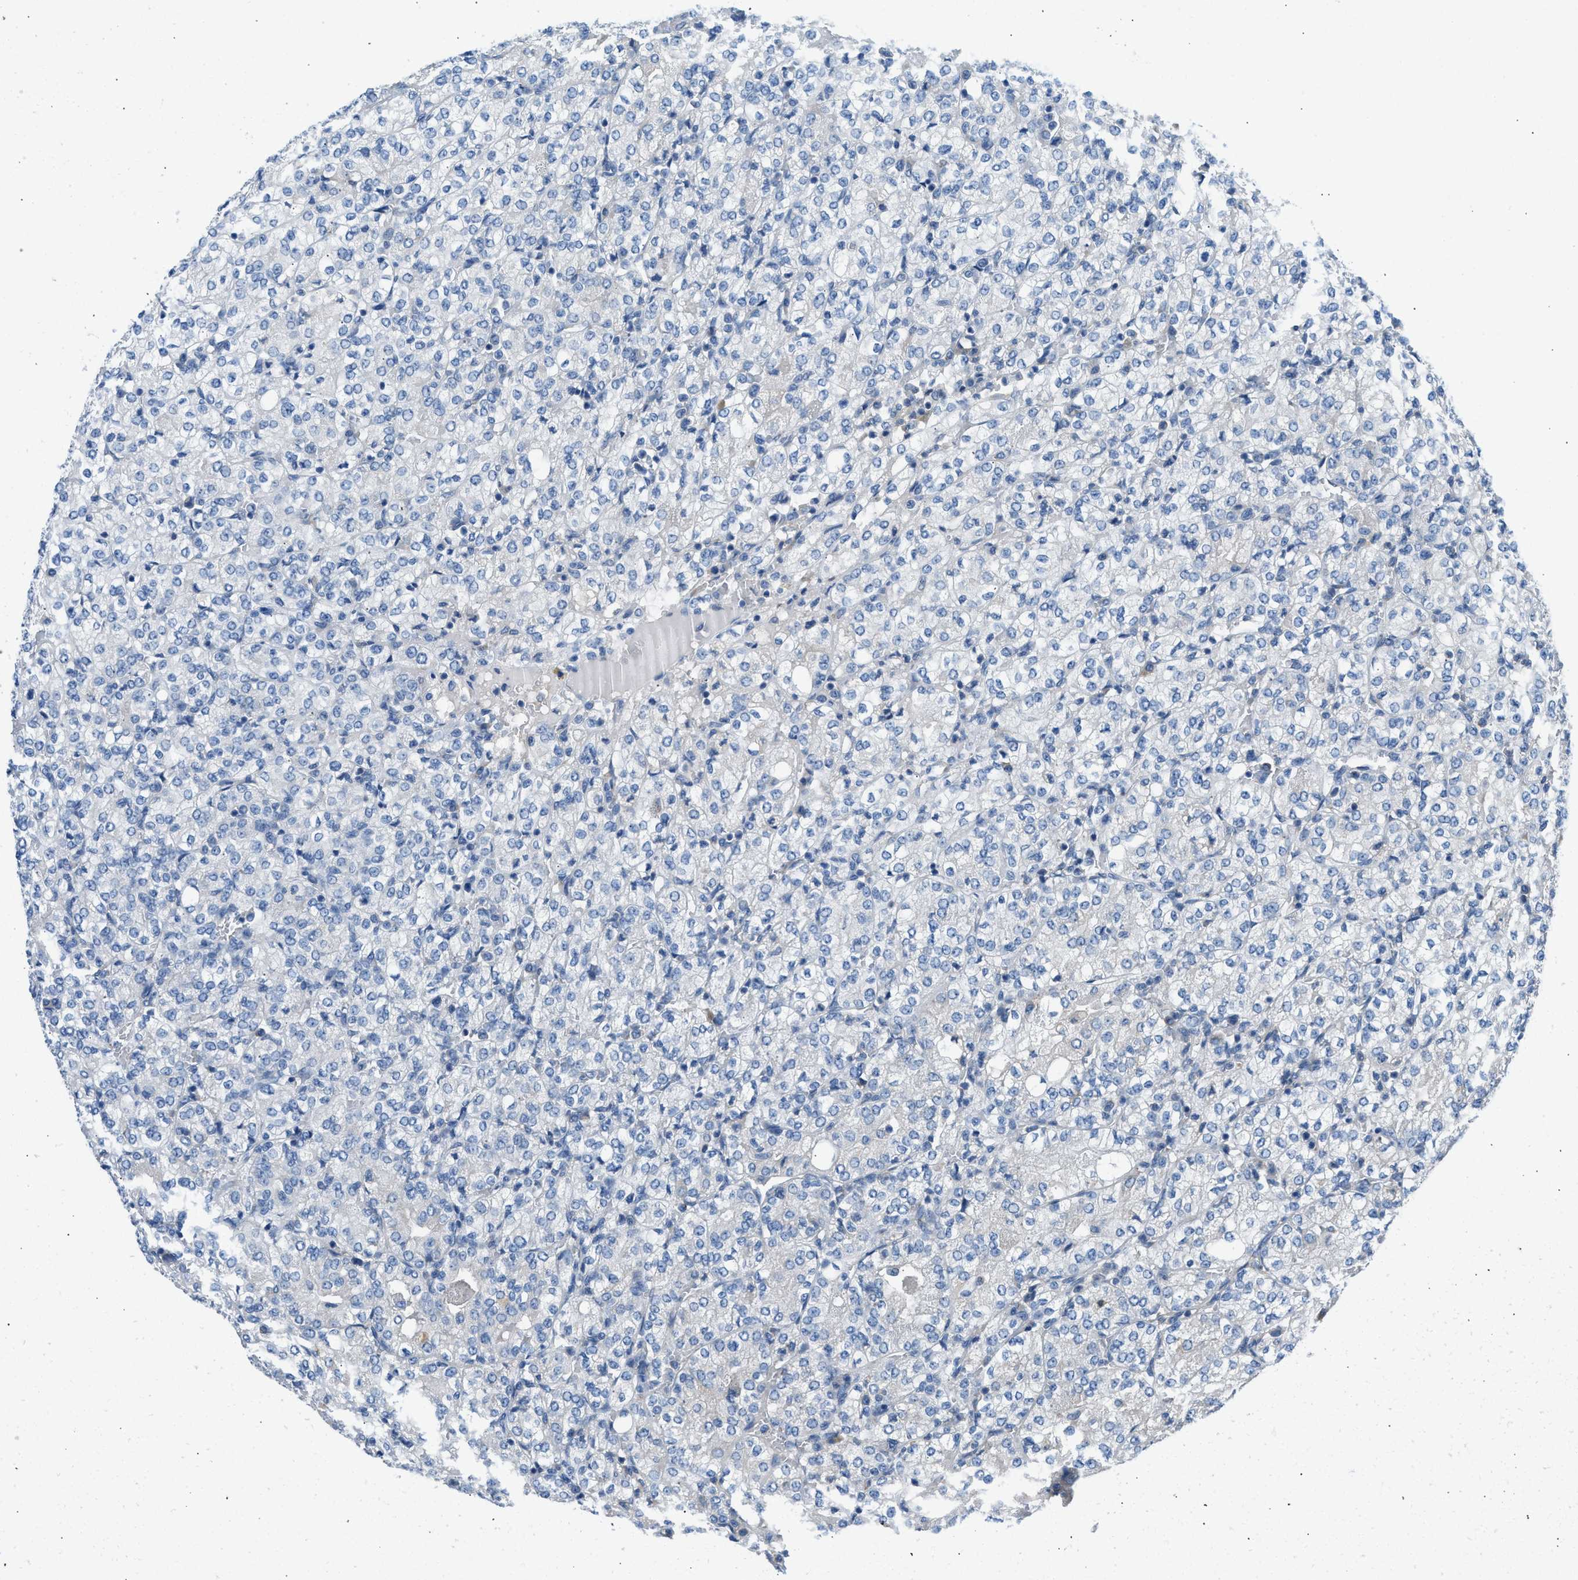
{"staining": {"intensity": "negative", "quantity": "none", "location": "none"}, "tissue": "renal cancer", "cell_type": "Tumor cells", "image_type": "cancer", "snomed": [{"axis": "morphology", "description": "Adenocarcinoma, NOS"}, {"axis": "topography", "description": "Kidney"}], "caption": "IHC micrograph of adenocarcinoma (renal) stained for a protein (brown), which displays no expression in tumor cells. (DAB IHC with hematoxylin counter stain).", "gene": "BNC2", "patient": {"sex": "male", "age": 77}}